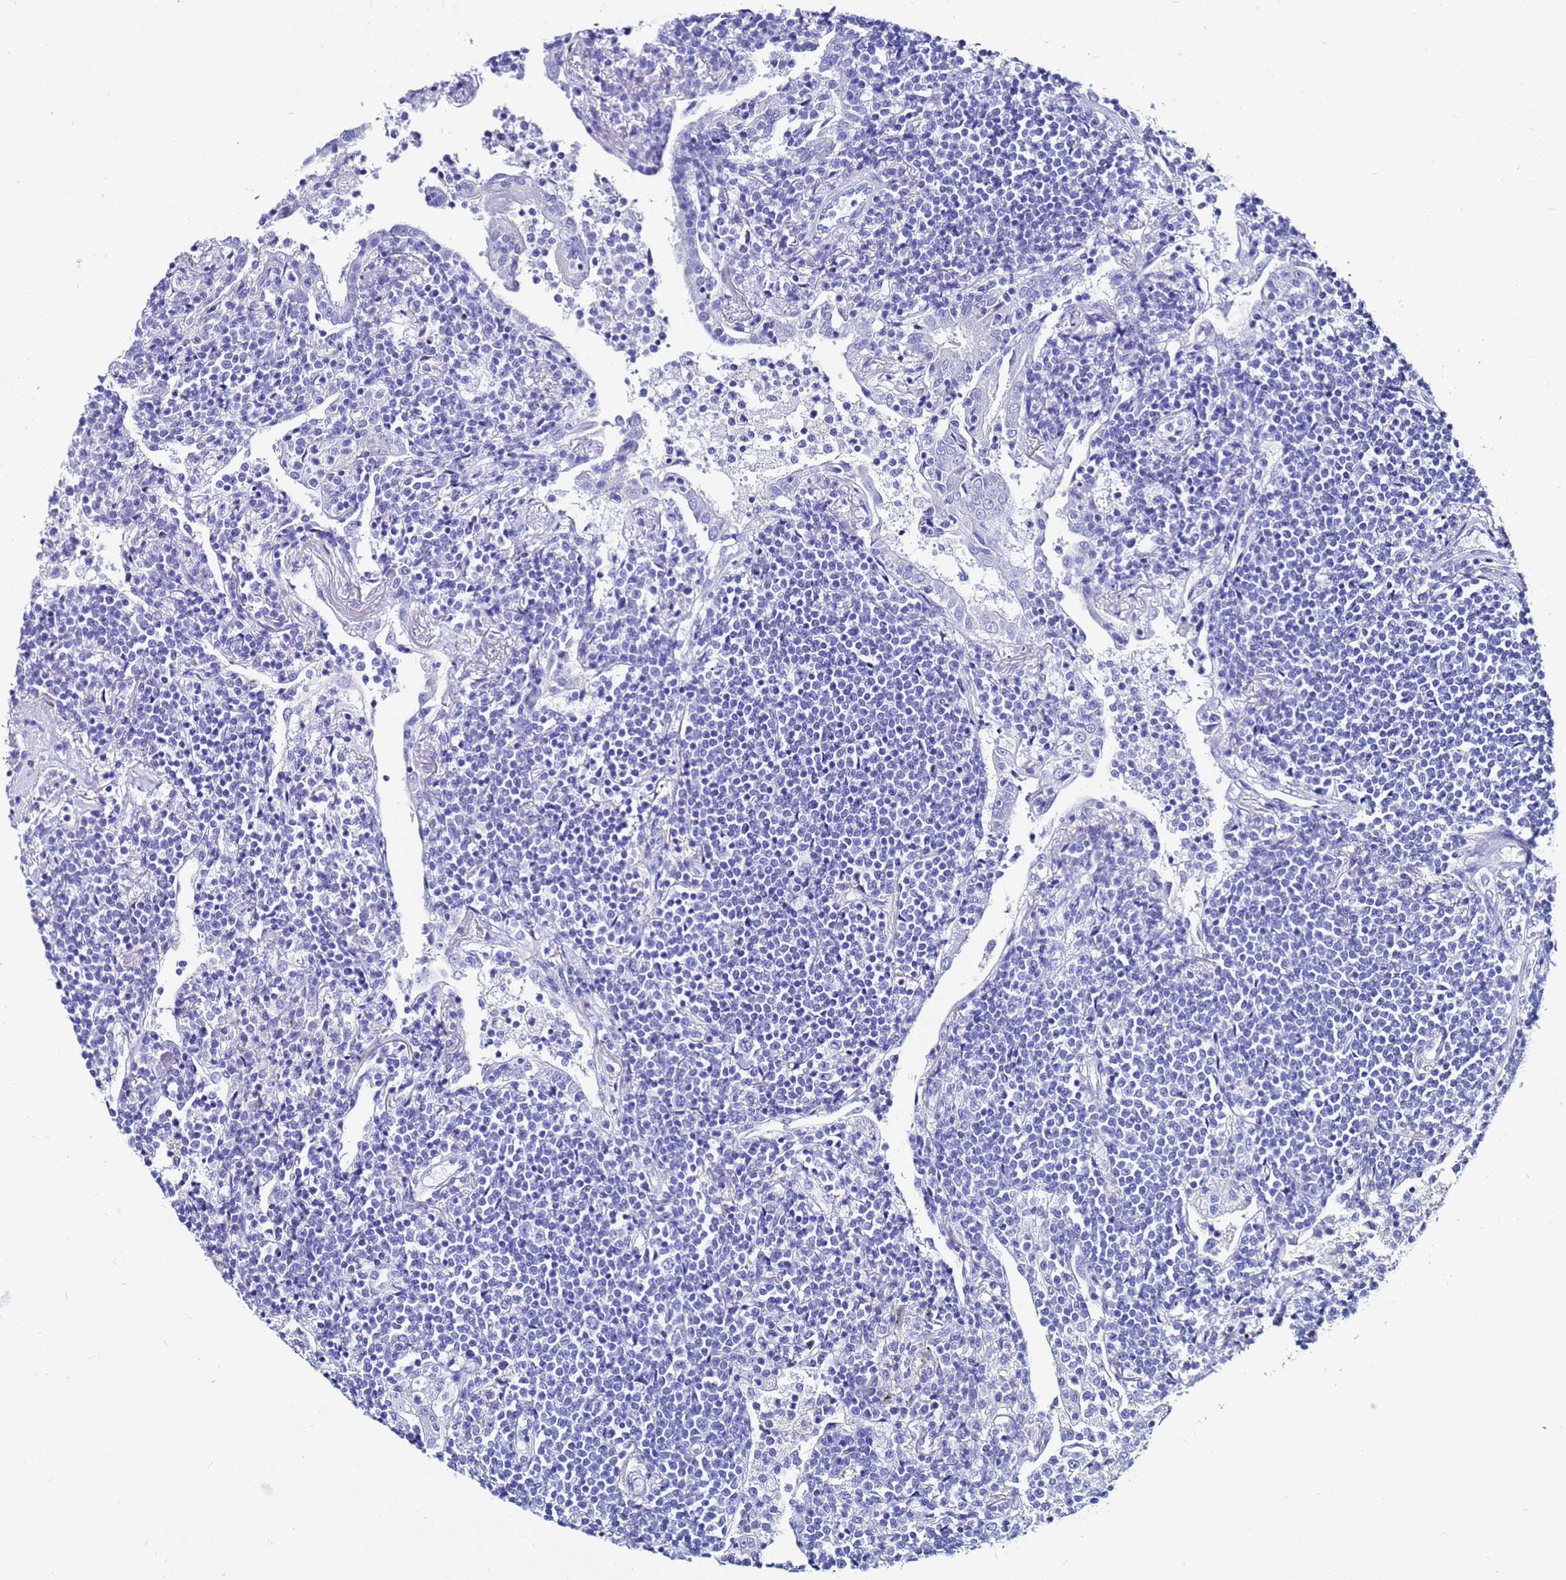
{"staining": {"intensity": "negative", "quantity": "none", "location": "none"}, "tissue": "lymphoma", "cell_type": "Tumor cells", "image_type": "cancer", "snomed": [{"axis": "morphology", "description": "Malignant lymphoma, non-Hodgkin's type, Low grade"}, {"axis": "topography", "description": "Lung"}], "caption": "This is an immunohistochemistry histopathology image of human low-grade malignant lymphoma, non-Hodgkin's type. There is no staining in tumor cells.", "gene": "CKB", "patient": {"sex": "female", "age": 71}}